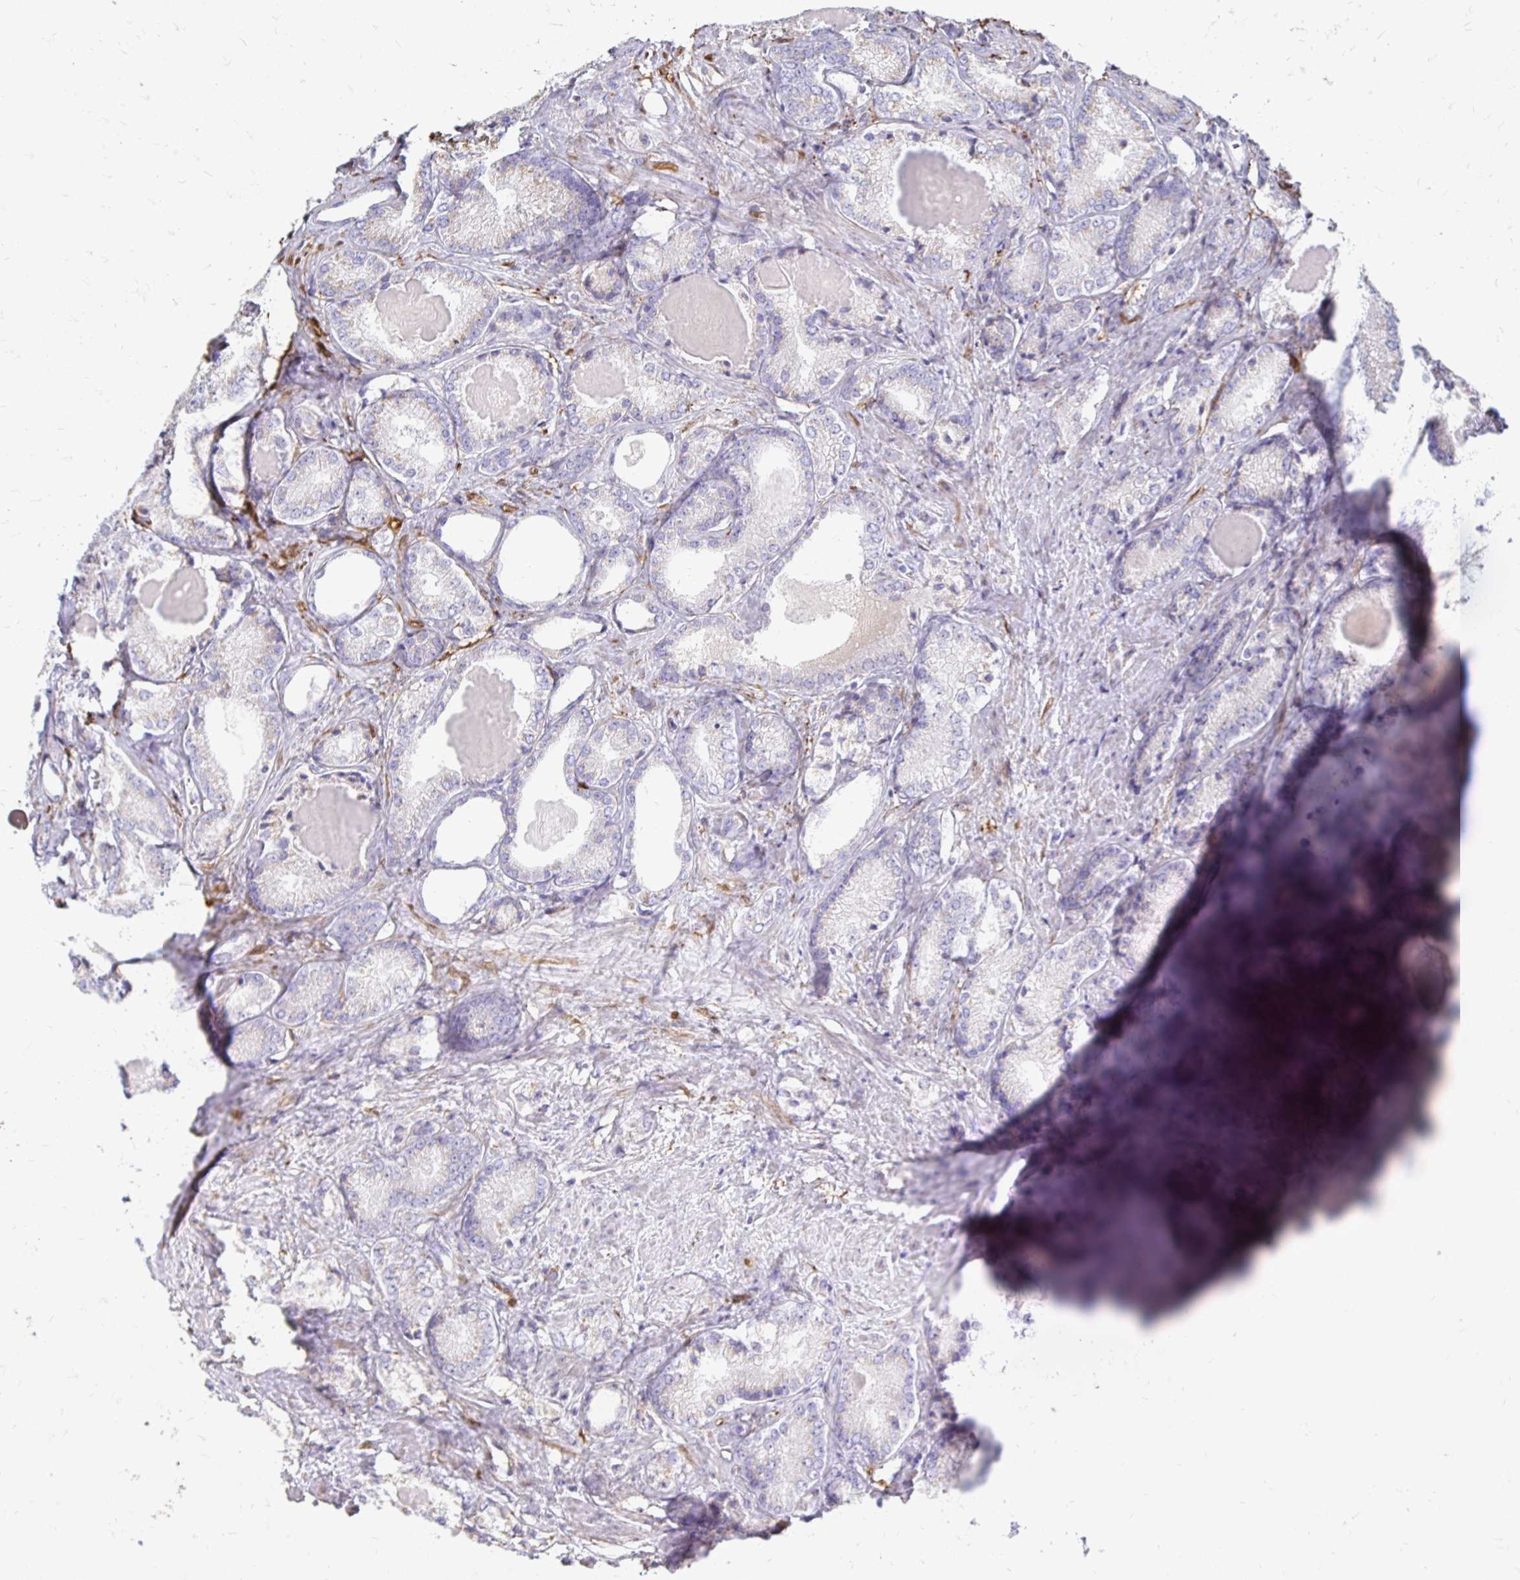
{"staining": {"intensity": "negative", "quantity": "none", "location": "none"}, "tissue": "prostate cancer", "cell_type": "Tumor cells", "image_type": "cancer", "snomed": [{"axis": "morphology", "description": "Adenocarcinoma, NOS"}, {"axis": "morphology", "description": "Adenocarcinoma, Low grade"}, {"axis": "topography", "description": "Prostate"}], "caption": "A photomicrograph of prostate cancer (low-grade adenocarcinoma) stained for a protein exhibits no brown staining in tumor cells.", "gene": "PAGE4", "patient": {"sex": "male", "age": 68}}